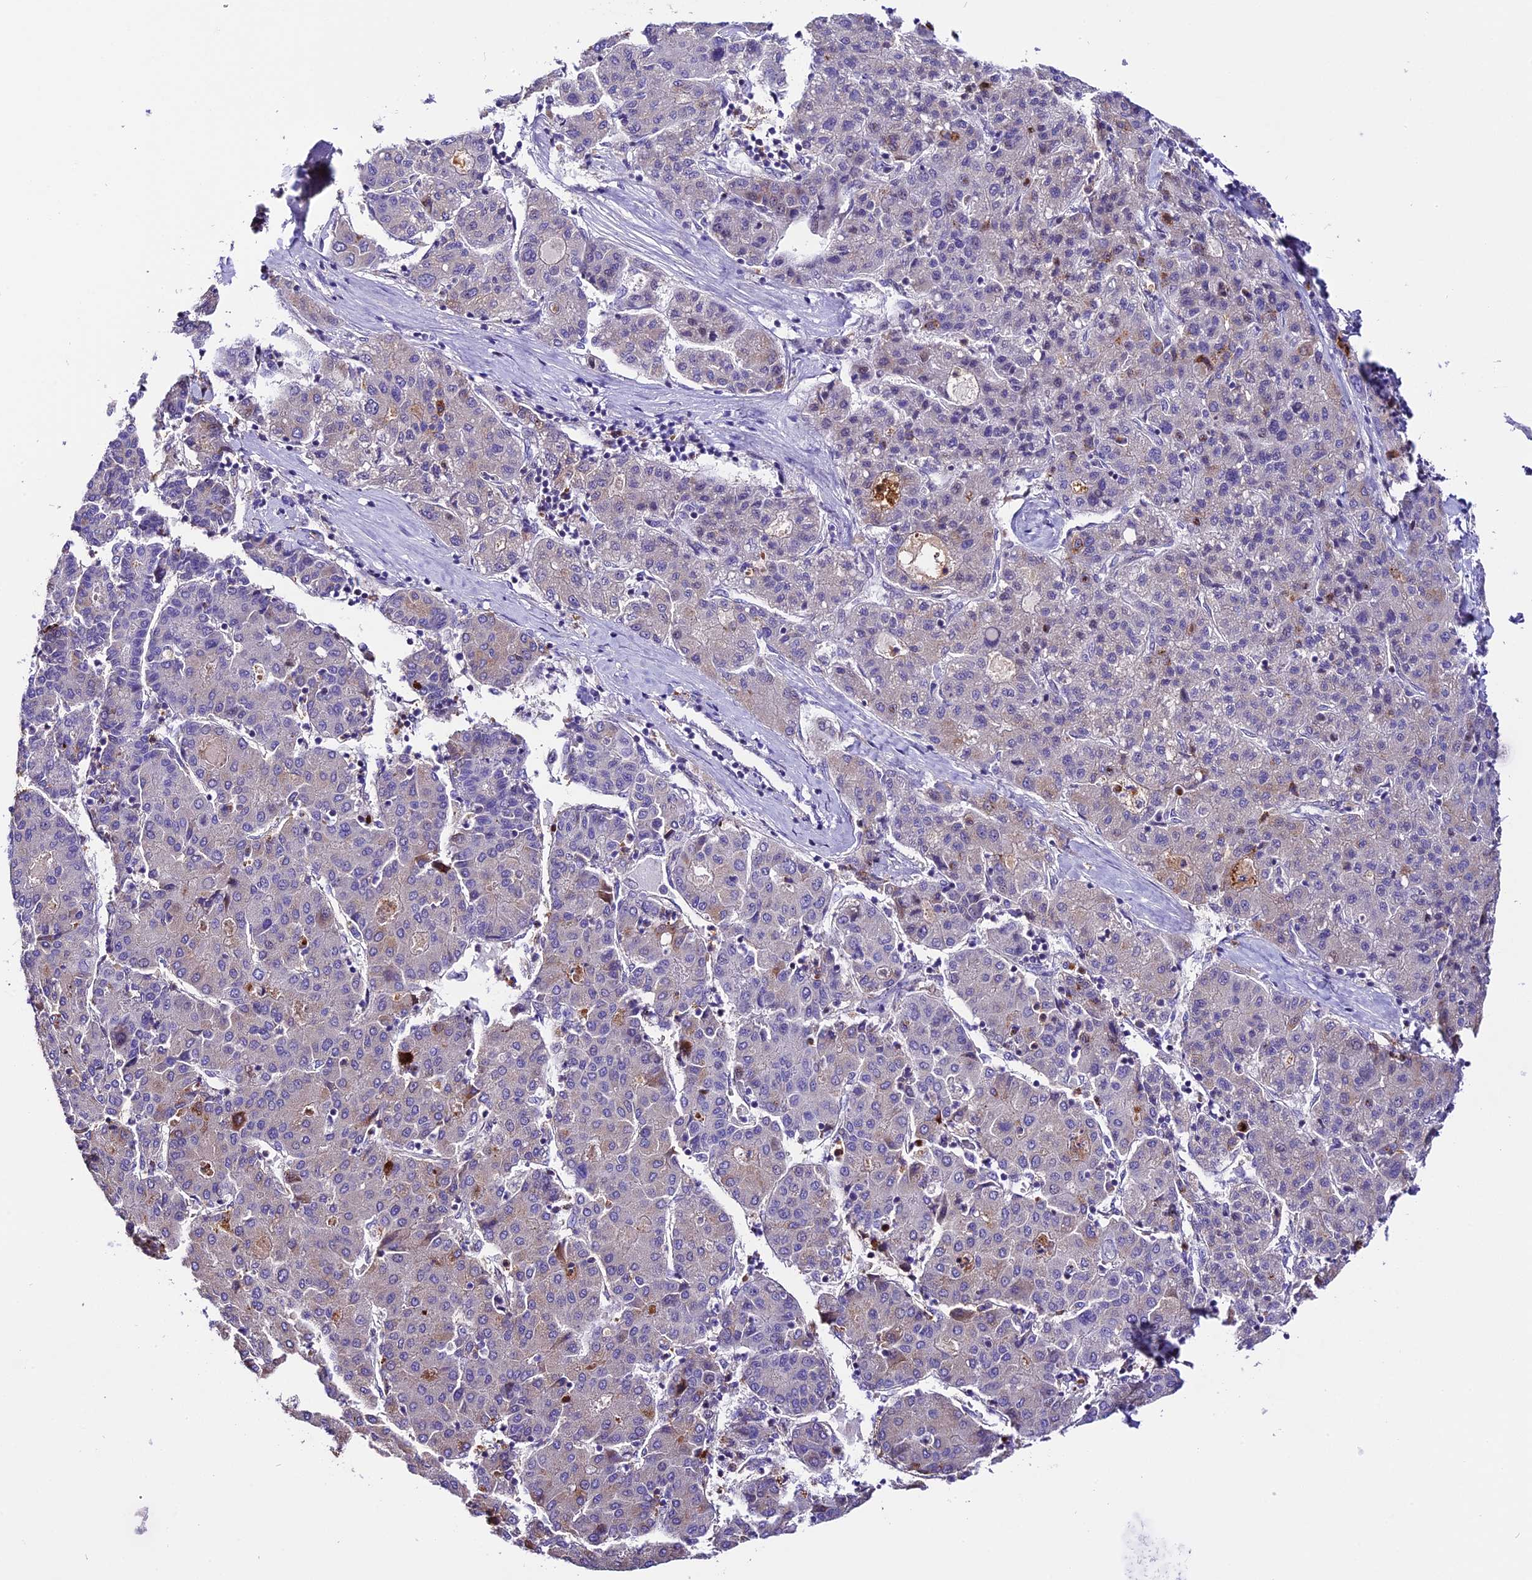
{"staining": {"intensity": "moderate", "quantity": "<25%", "location": "cytoplasmic/membranous"}, "tissue": "liver cancer", "cell_type": "Tumor cells", "image_type": "cancer", "snomed": [{"axis": "morphology", "description": "Carcinoma, Hepatocellular, NOS"}, {"axis": "topography", "description": "Liver"}], "caption": "A photomicrograph showing moderate cytoplasmic/membranous staining in approximately <25% of tumor cells in liver cancer, as visualized by brown immunohistochemical staining.", "gene": "MAP3K7CL", "patient": {"sex": "male", "age": 65}}